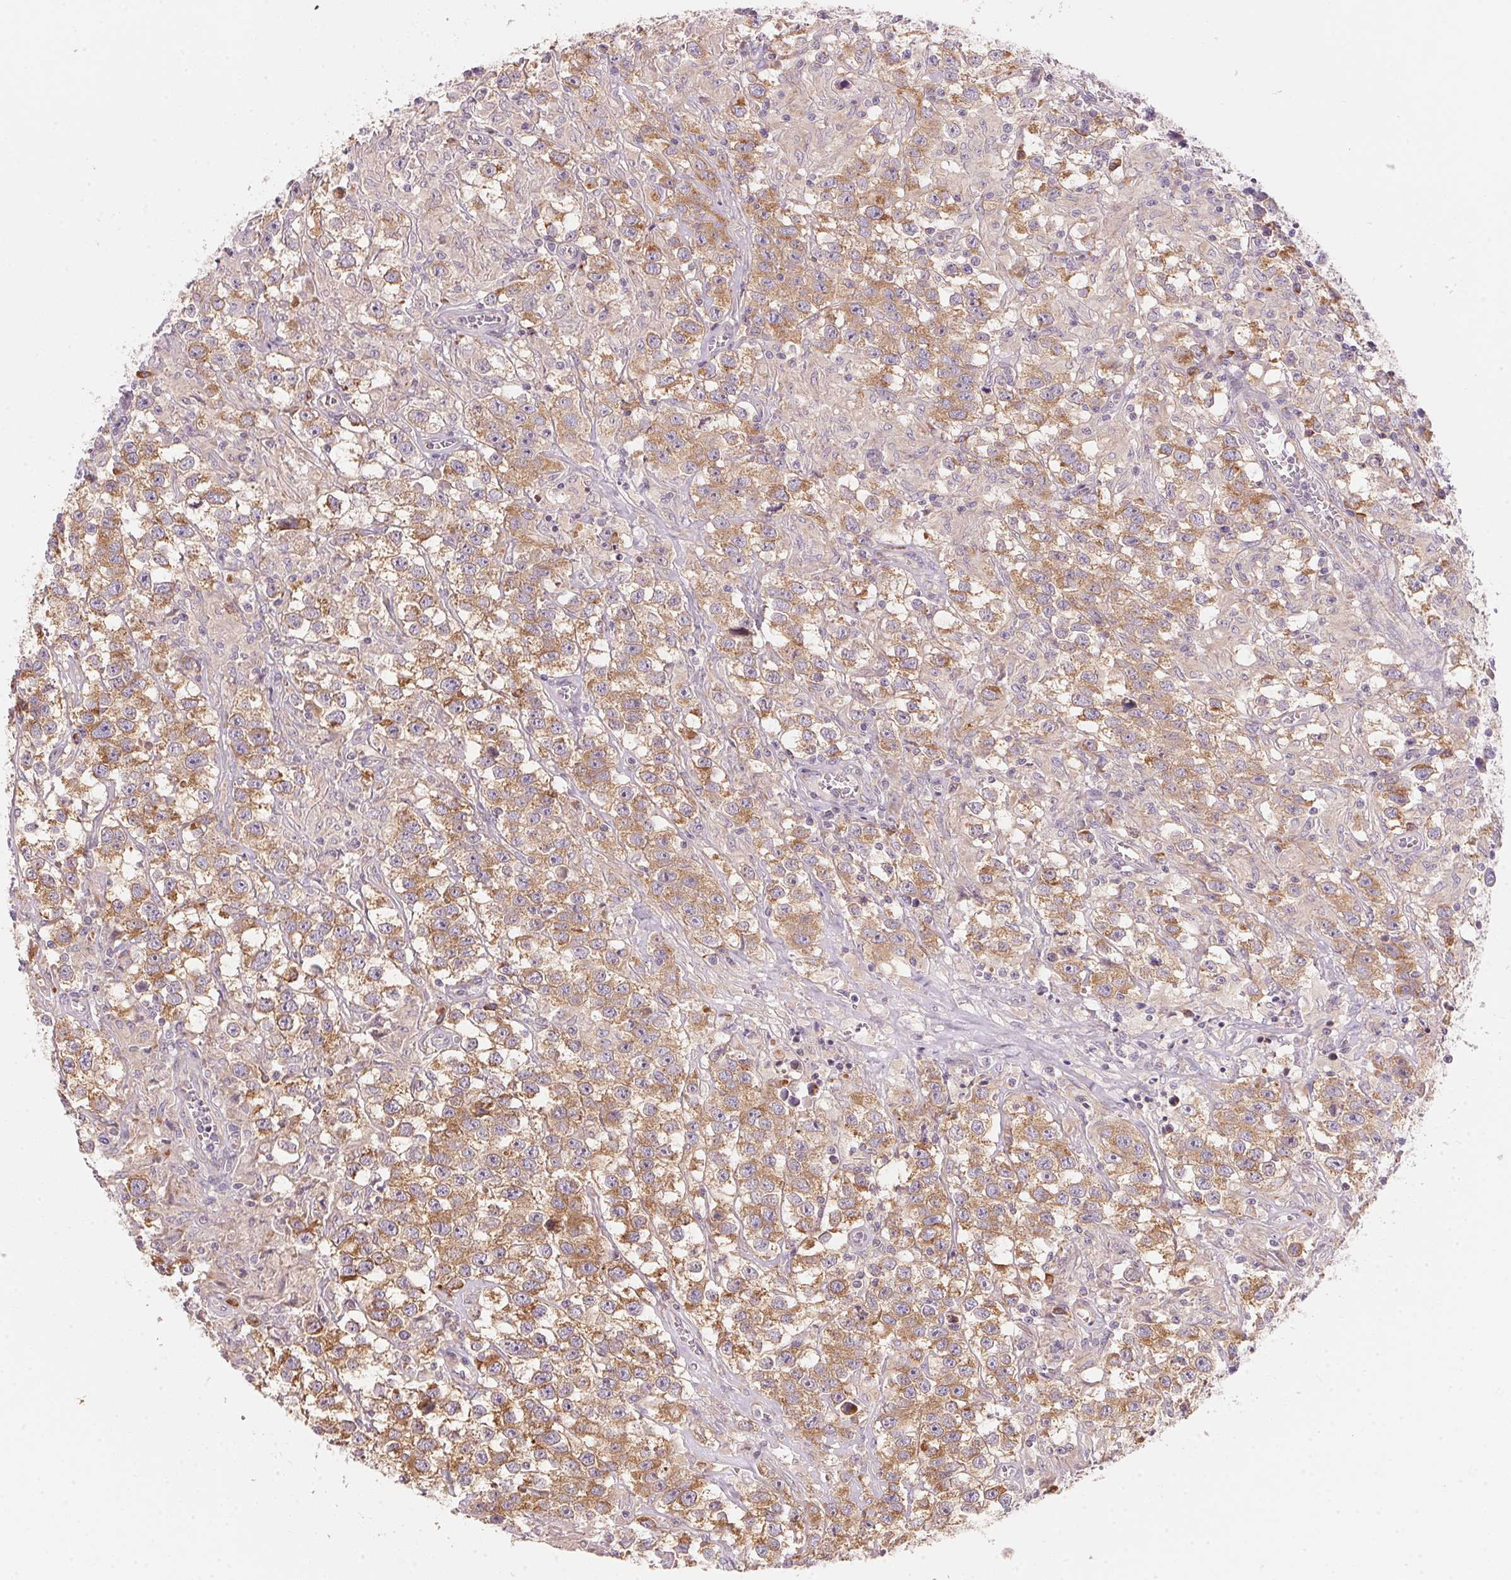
{"staining": {"intensity": "moderate", "quantity": ">75%", "location": "cytoplasmic/membranous"}, "tissue": "testis cancer", "cell_type": "Tumor cells", "image_type": "cancer", "snomed": [{"axis": "morphology", "description": "Seminoma, NOS"}, {"axis": "topography", "description": "Testis"}], "caption": "IHC of human testis seminoma exhibits medium levels of moderate cytoplasmic/membranous staining in approximately >75% of tumor cells. Nuclei are stained in blue.", "gene": "BLOC1S2", "patient": {"sex": "male", "age": 43}}